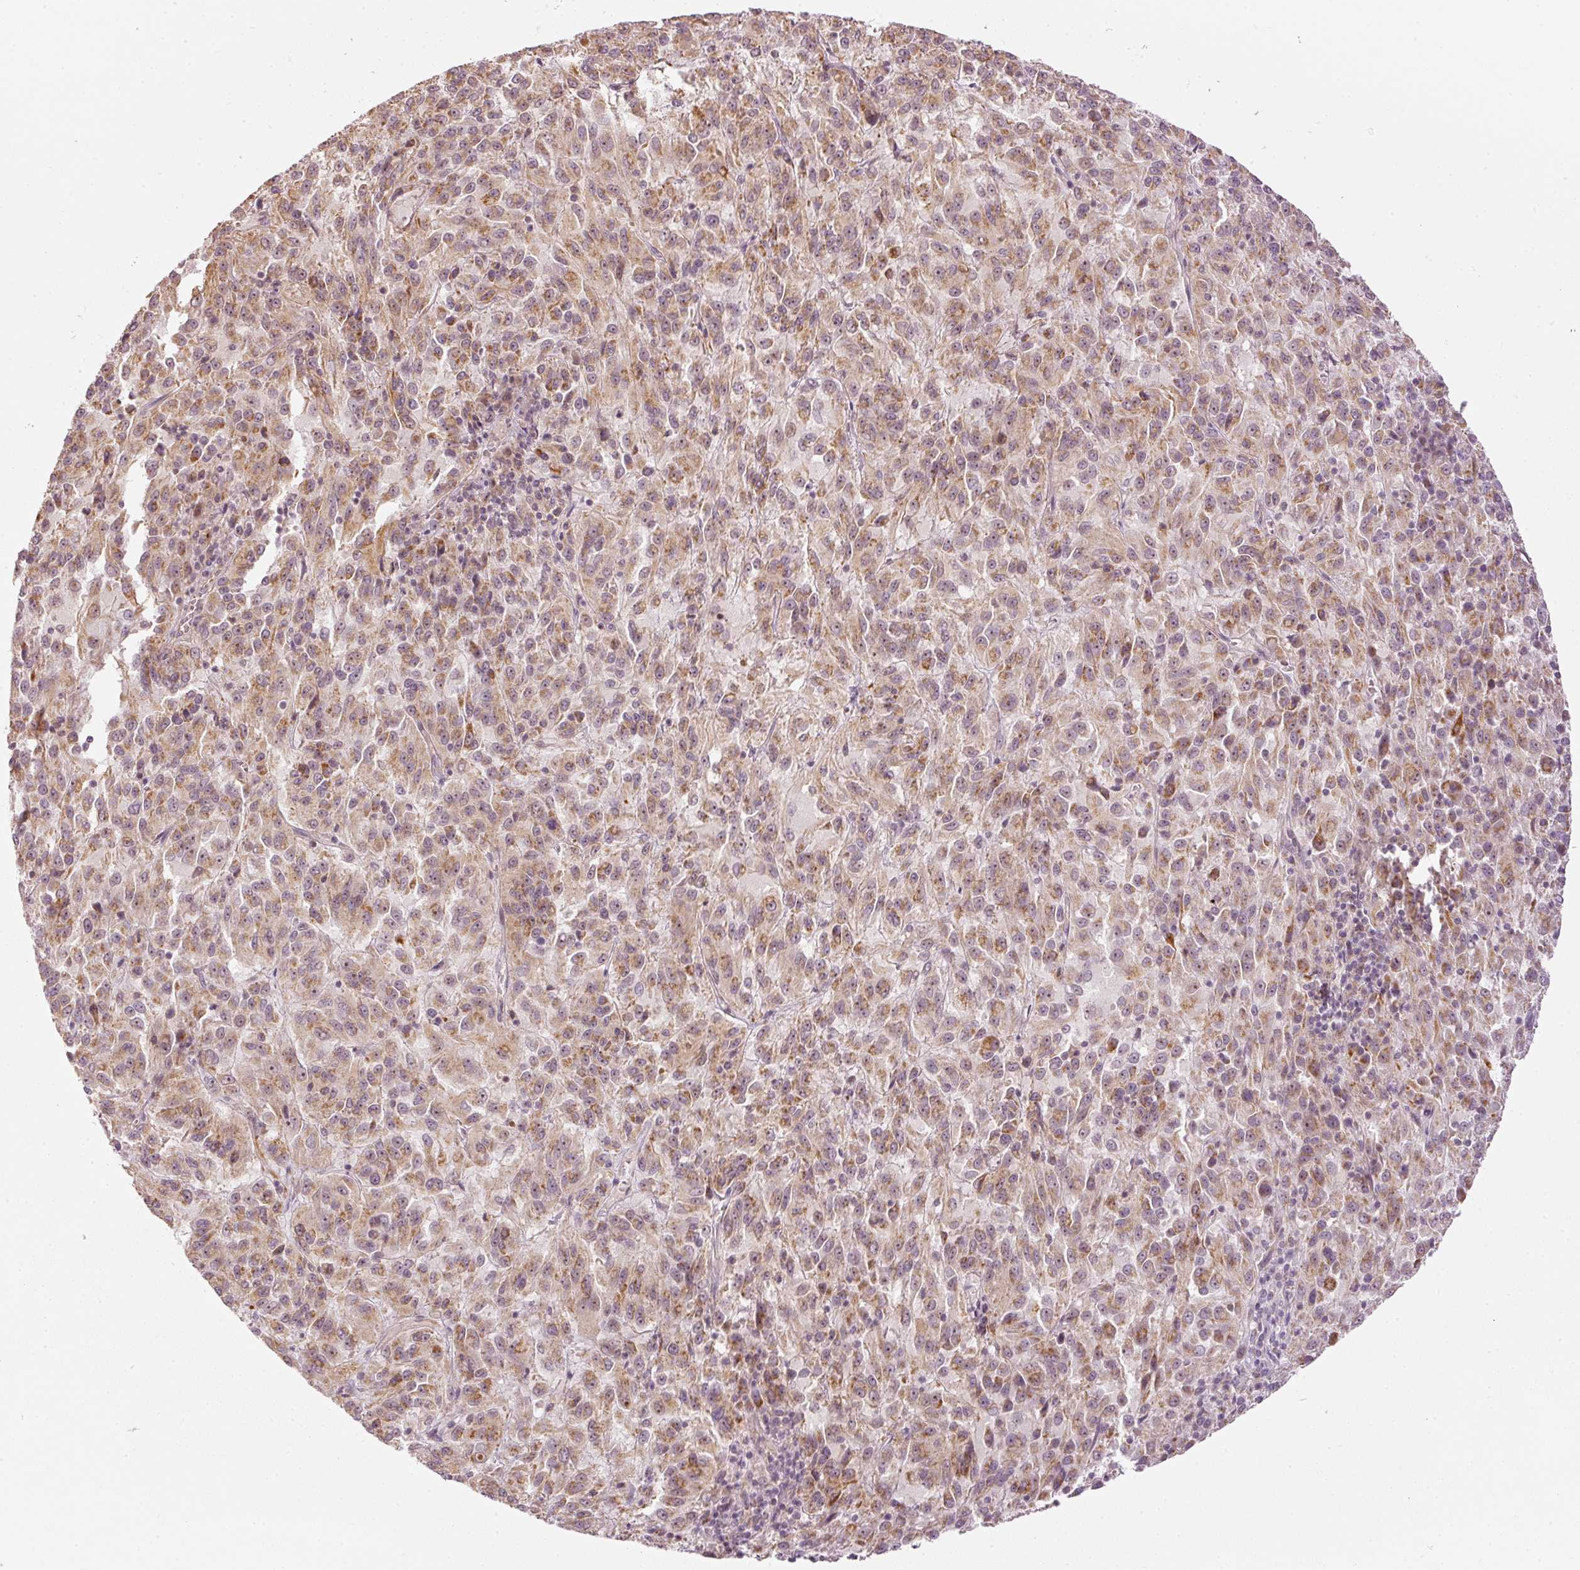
{"staining": {"intensity": "moderate", "quantity": ">75%", "location": "cytoplasmic/membranous"}, "tissue": "melanoma", "cell_type": "Tumor cells", "image_type": "cancer", "snomed": [{"axis": "morphology", "description": "Malignant melanoma, Metastatic site"}, {"axis": "topography", "description": "Lung"}], "caption": "Immunohistochemical staining of malignant melanoma (metastatic site) exhibits moderate cytoplasmic/membranous protein staining in about >75% of tumor cells.", "gene": "CDC20B", "patient": {"sex": "male", "age": 64}}